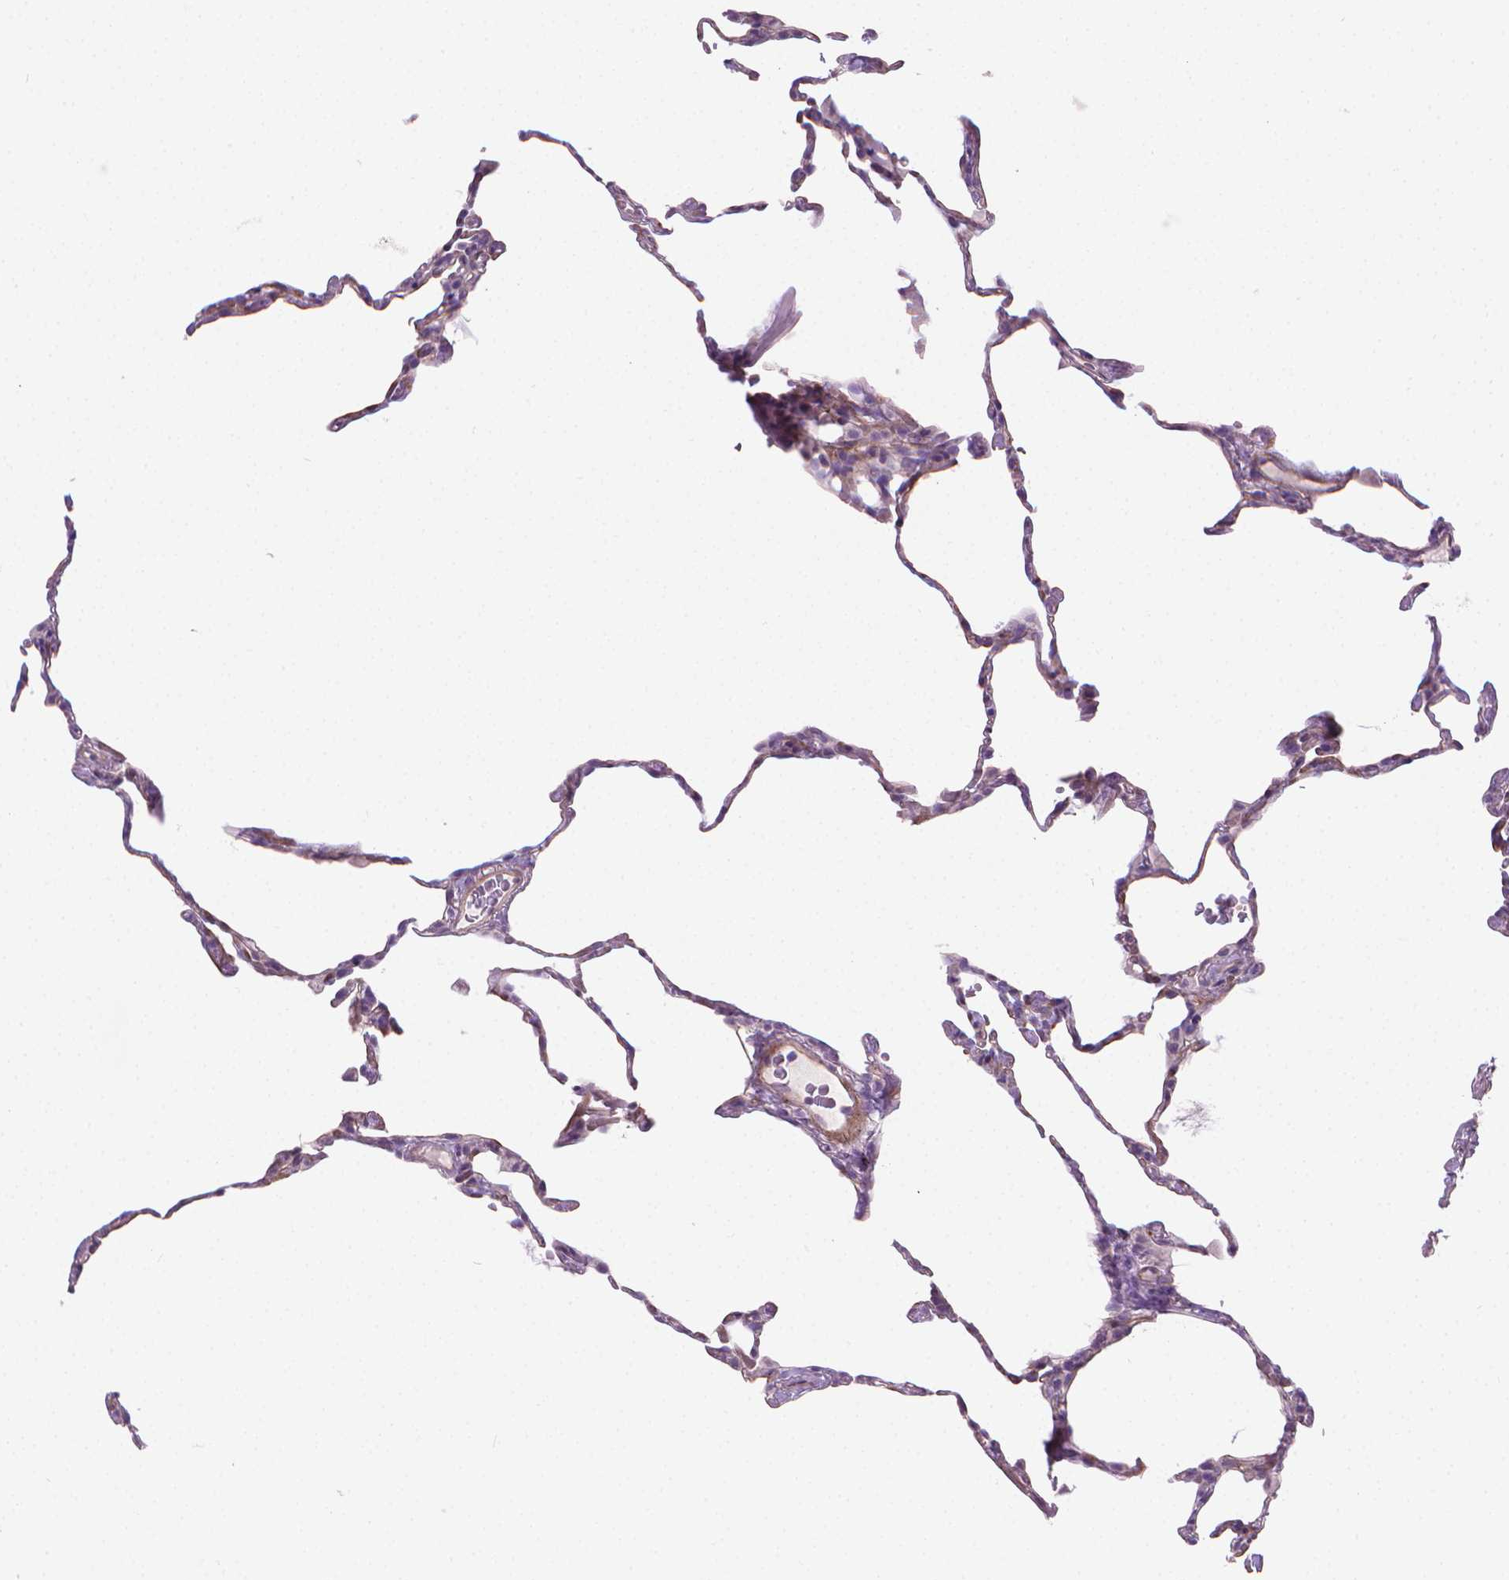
{"staining": {"intensity": "negative", "quantity": "none", "location": "none"}, "tissue": "lung", "cell_type": "Alveolar cells", "image_type": "normal", "snomed": [{"axis": "morphology", "description": "Normal tissue, NOS"}, {"axis": "topography", "description": "Lung"}], "caption": "Protein analysis of normal lung demonstrates no significant staining in alveolar cells.", "gene": "GSDMA", "patient": {"sex": "female", "age": 57}}